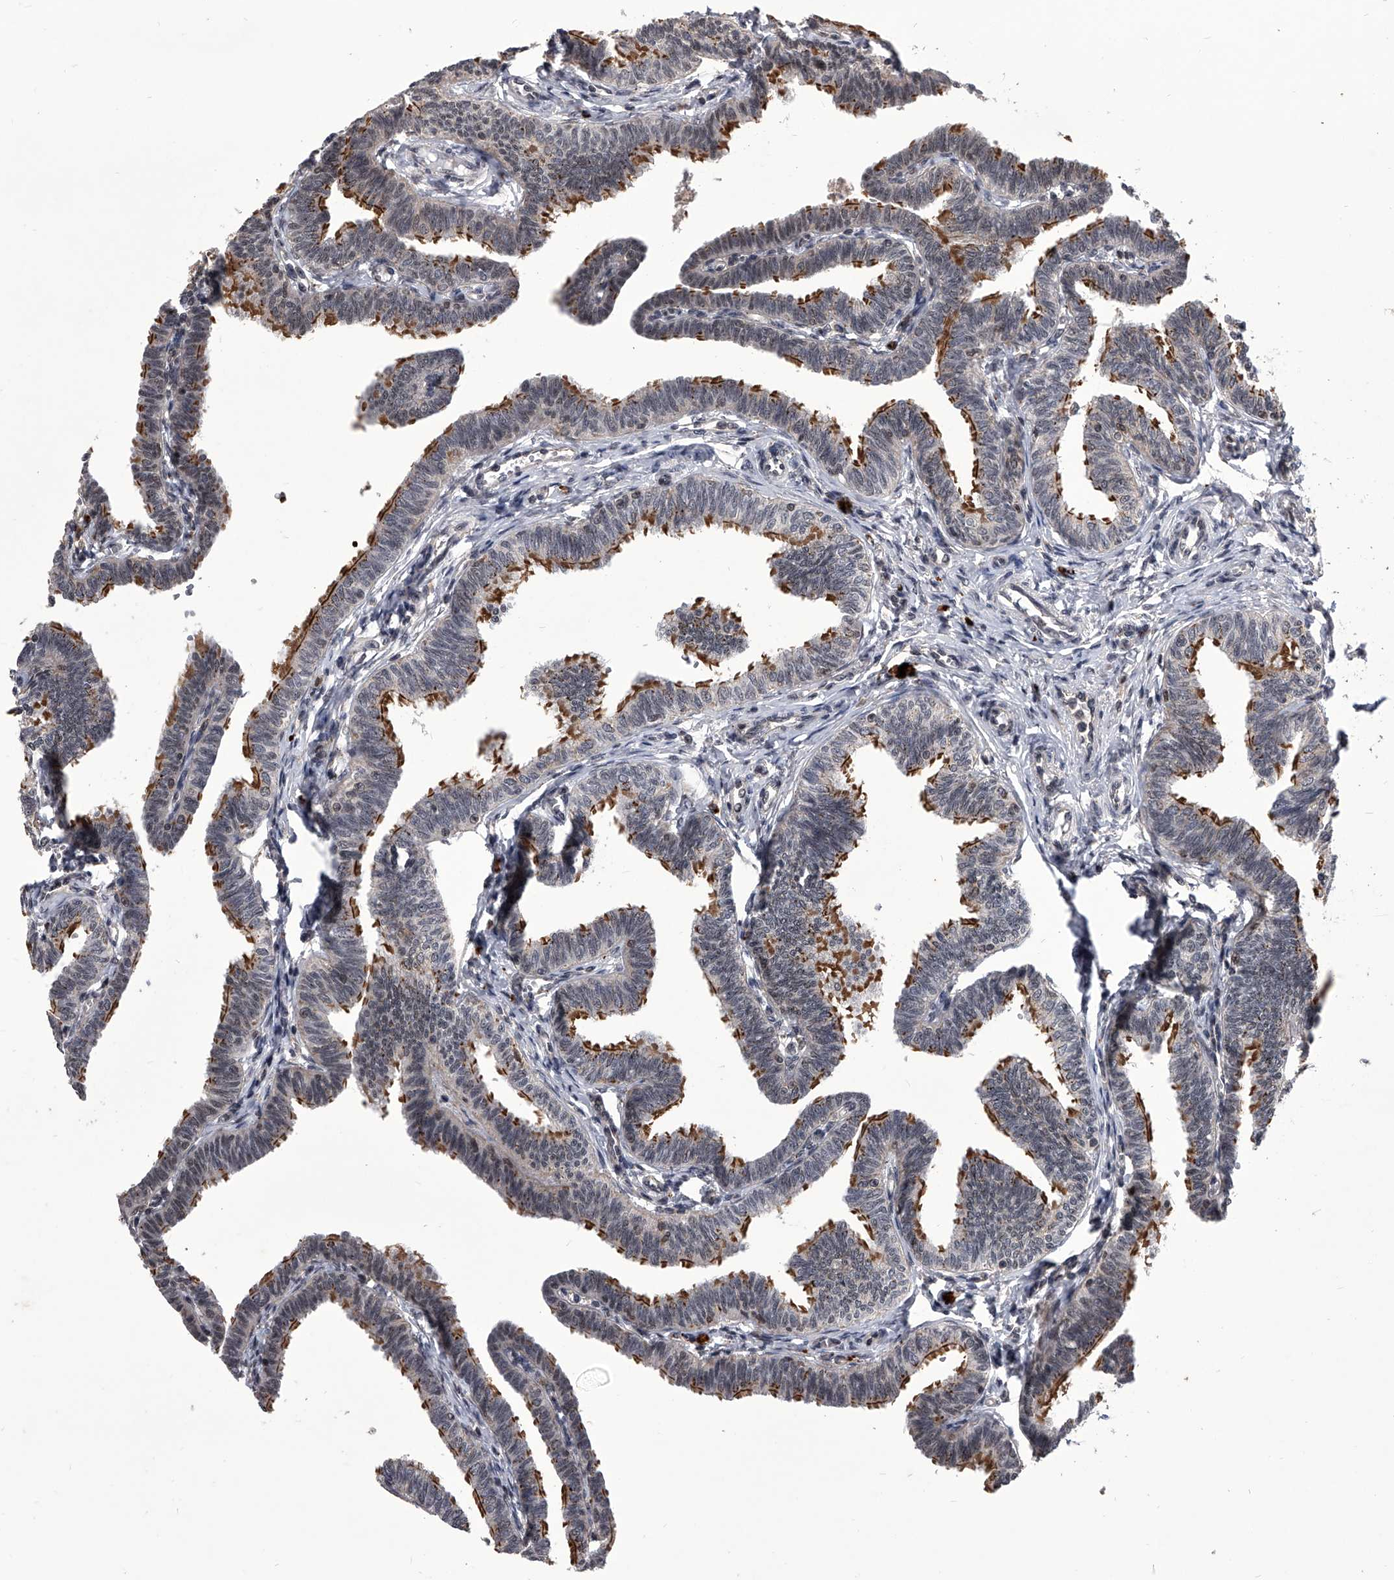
{"staining": {"intensity": "moderate", "quantity": "25%-75%", "location": "cytoplasmic/membranous,nuclear"}, "tissue": "fallopian tube", "cell_type": "Glandular cells", "image_type": "normal", "snomed": [{"axis": "morphology", "description": "Normal tissue, NOS"}, {"axis": "topography", "description": "Fallopian tube"}, {"axis": "topography", "description": "Ovary"}], "caption": "Immunohistochemical staining of benign human fallopian tube exhibits 25%-75% levels of moderate cytoplasmic/membranous,nuclear protein staining in approximately 25%-75% of glandular cells. Nuclei are stained in blue.", "gene": "CMTR1", "patient": {"sex": "female", "age": 23}}